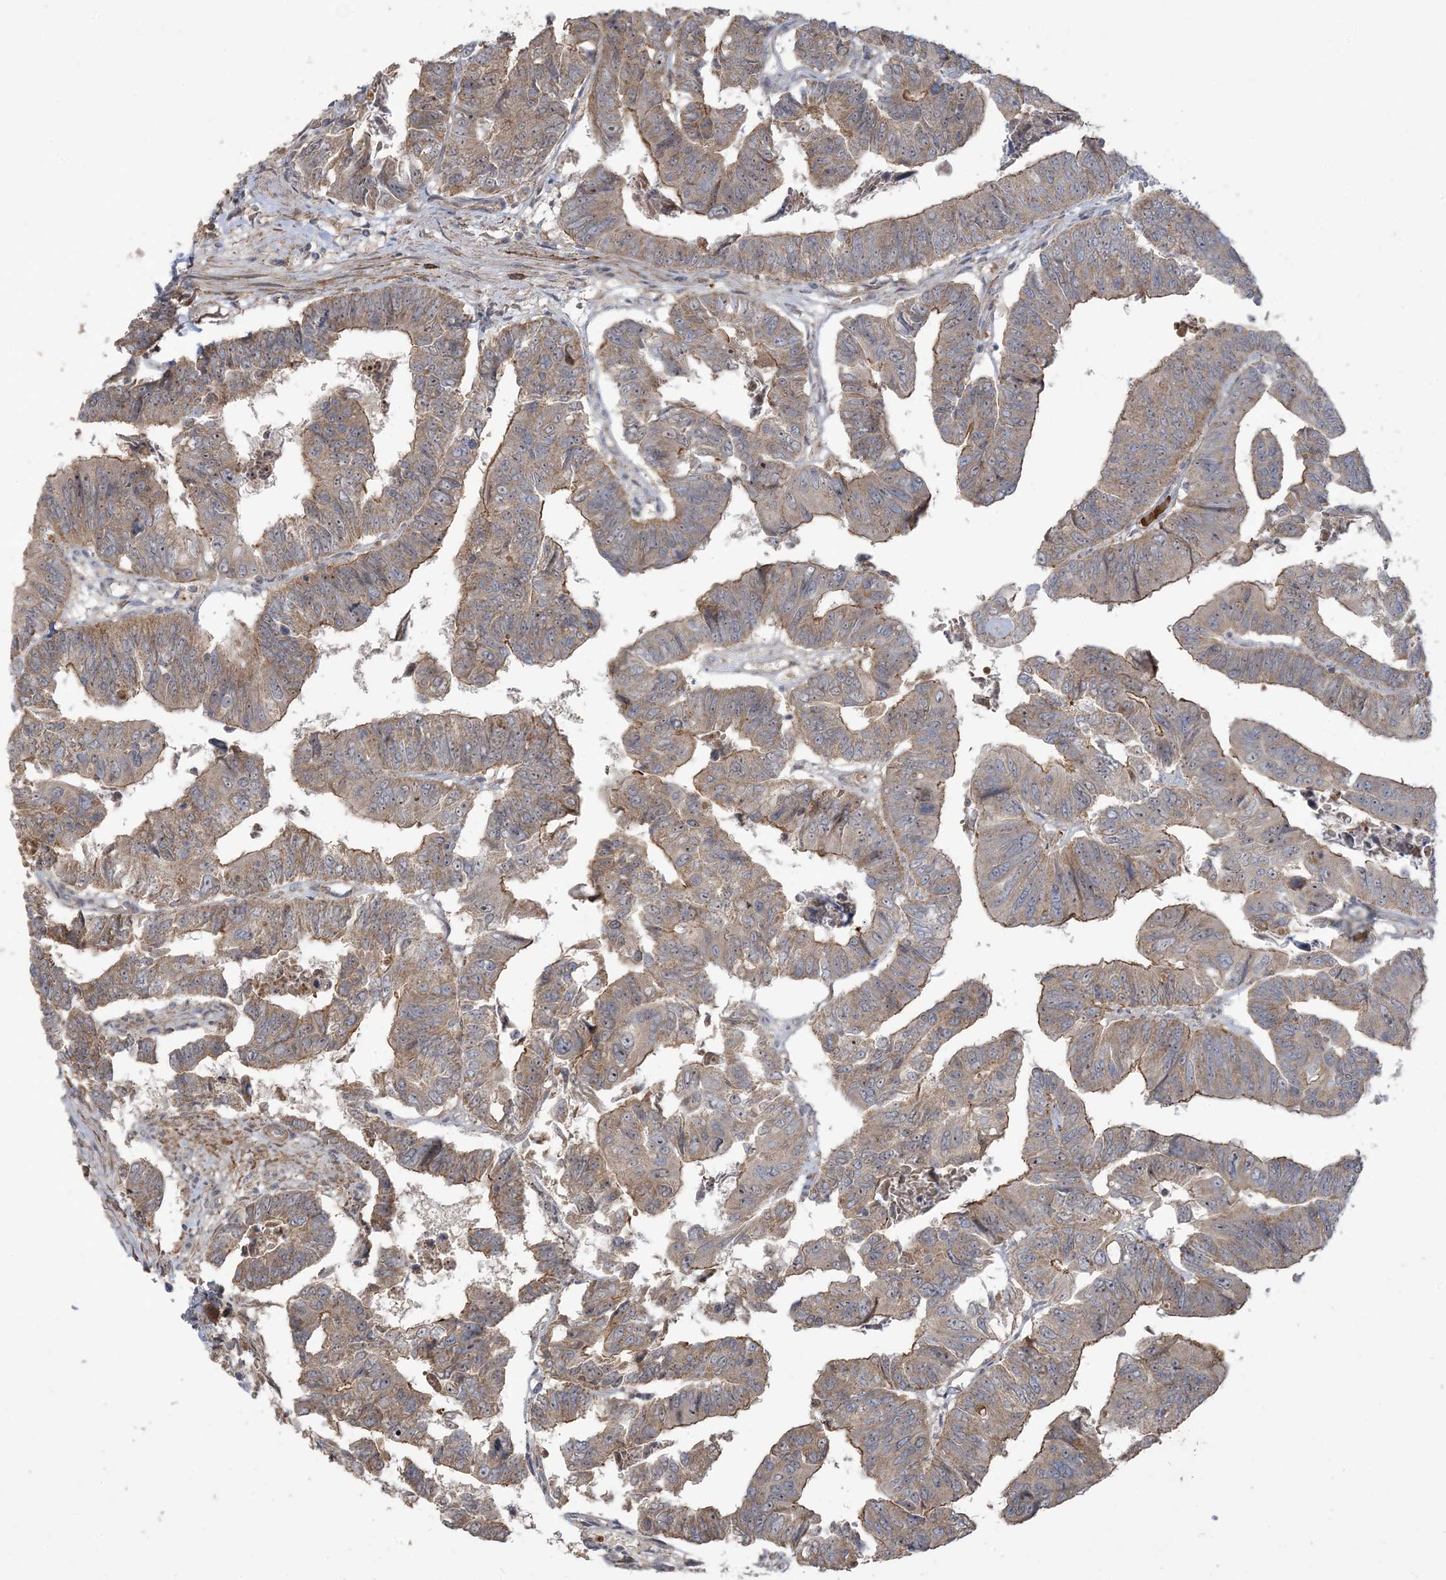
{"staining": {"intensity": "moderate", "quantity": "25%-75%", "location": "cytoplasmic/membranous"}, "tissue": "colorectal cancer", "cell_type": "Tumor cells", "image_type": "cancer", "snomed": [{"axis": "morphology", "description": "Adenocarcinoma, NOS"}, {"axis": "topography", "description": "Rectum"}], "caption": "This is an image of immunohistochemistry staining of adenocarcinoma (colorectal), which shows moderate positivity in the cytoplasmic/membranous of tumor cells.", "gene": "KLHL18", "patient": {"sex": "female", "age": 65}}